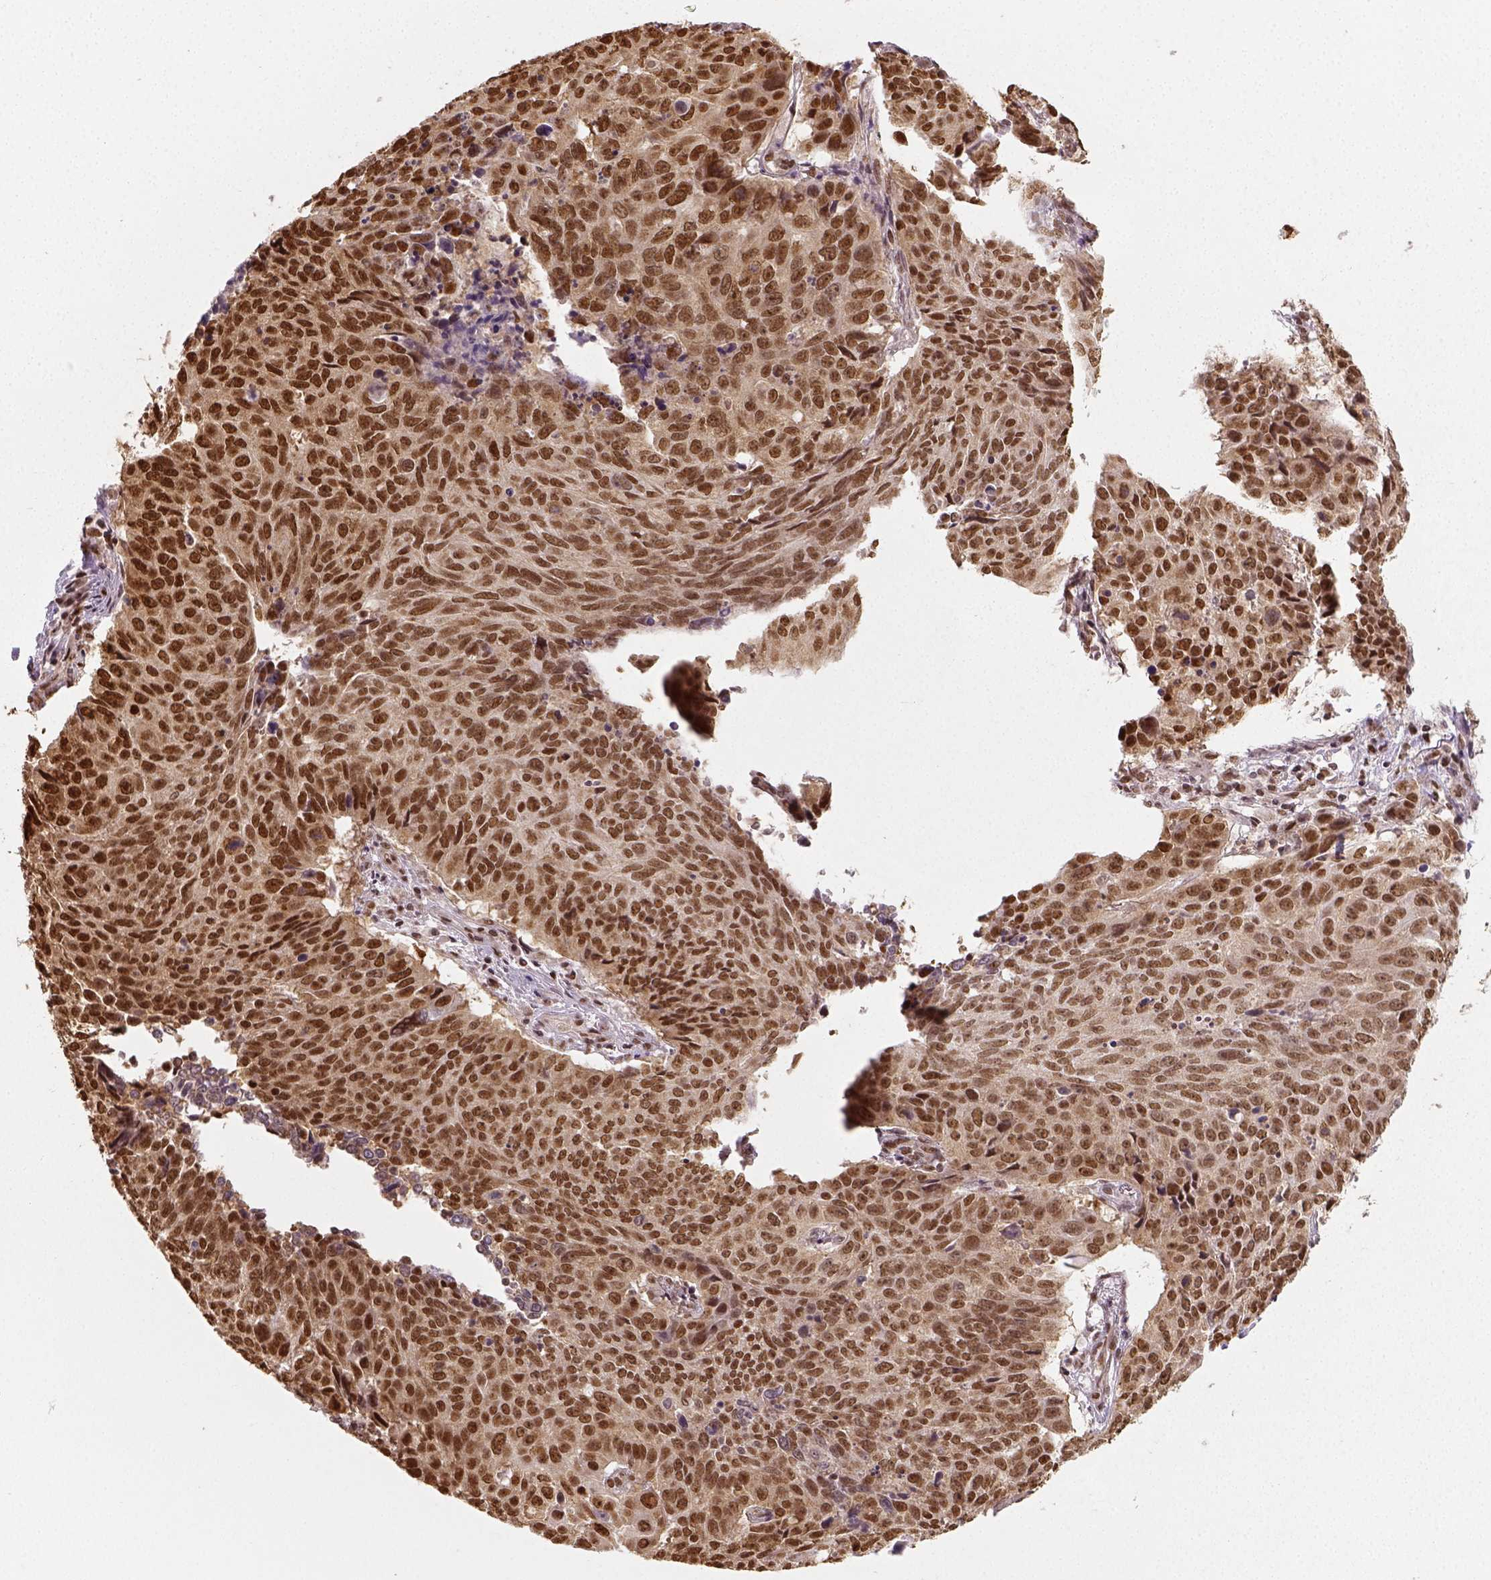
{"staining": {"intensity": "strong", "quantity": ">75%", "location": "nuclear"}, "tissue": "lung cancer", "cell_type": "Tumor cells", "image_type": "cancer", "snomed": [{"axis": "morphology", "description": "Normal tissue, NOS"}, {"axis": "morphology", "description": "Squamous cell carcinoma, NOS"}, {"axis": "topography", "description": "Bronchus"}, {"axis": "topography", "description": "Lung"}], "caption": "Lung cancer tissue shows strong nuclear staining in about >75% of tumor cells, visualized by immunohistochemistry.", "gene": "FANCE", "patient": {"sex": "male", "age": 64}}